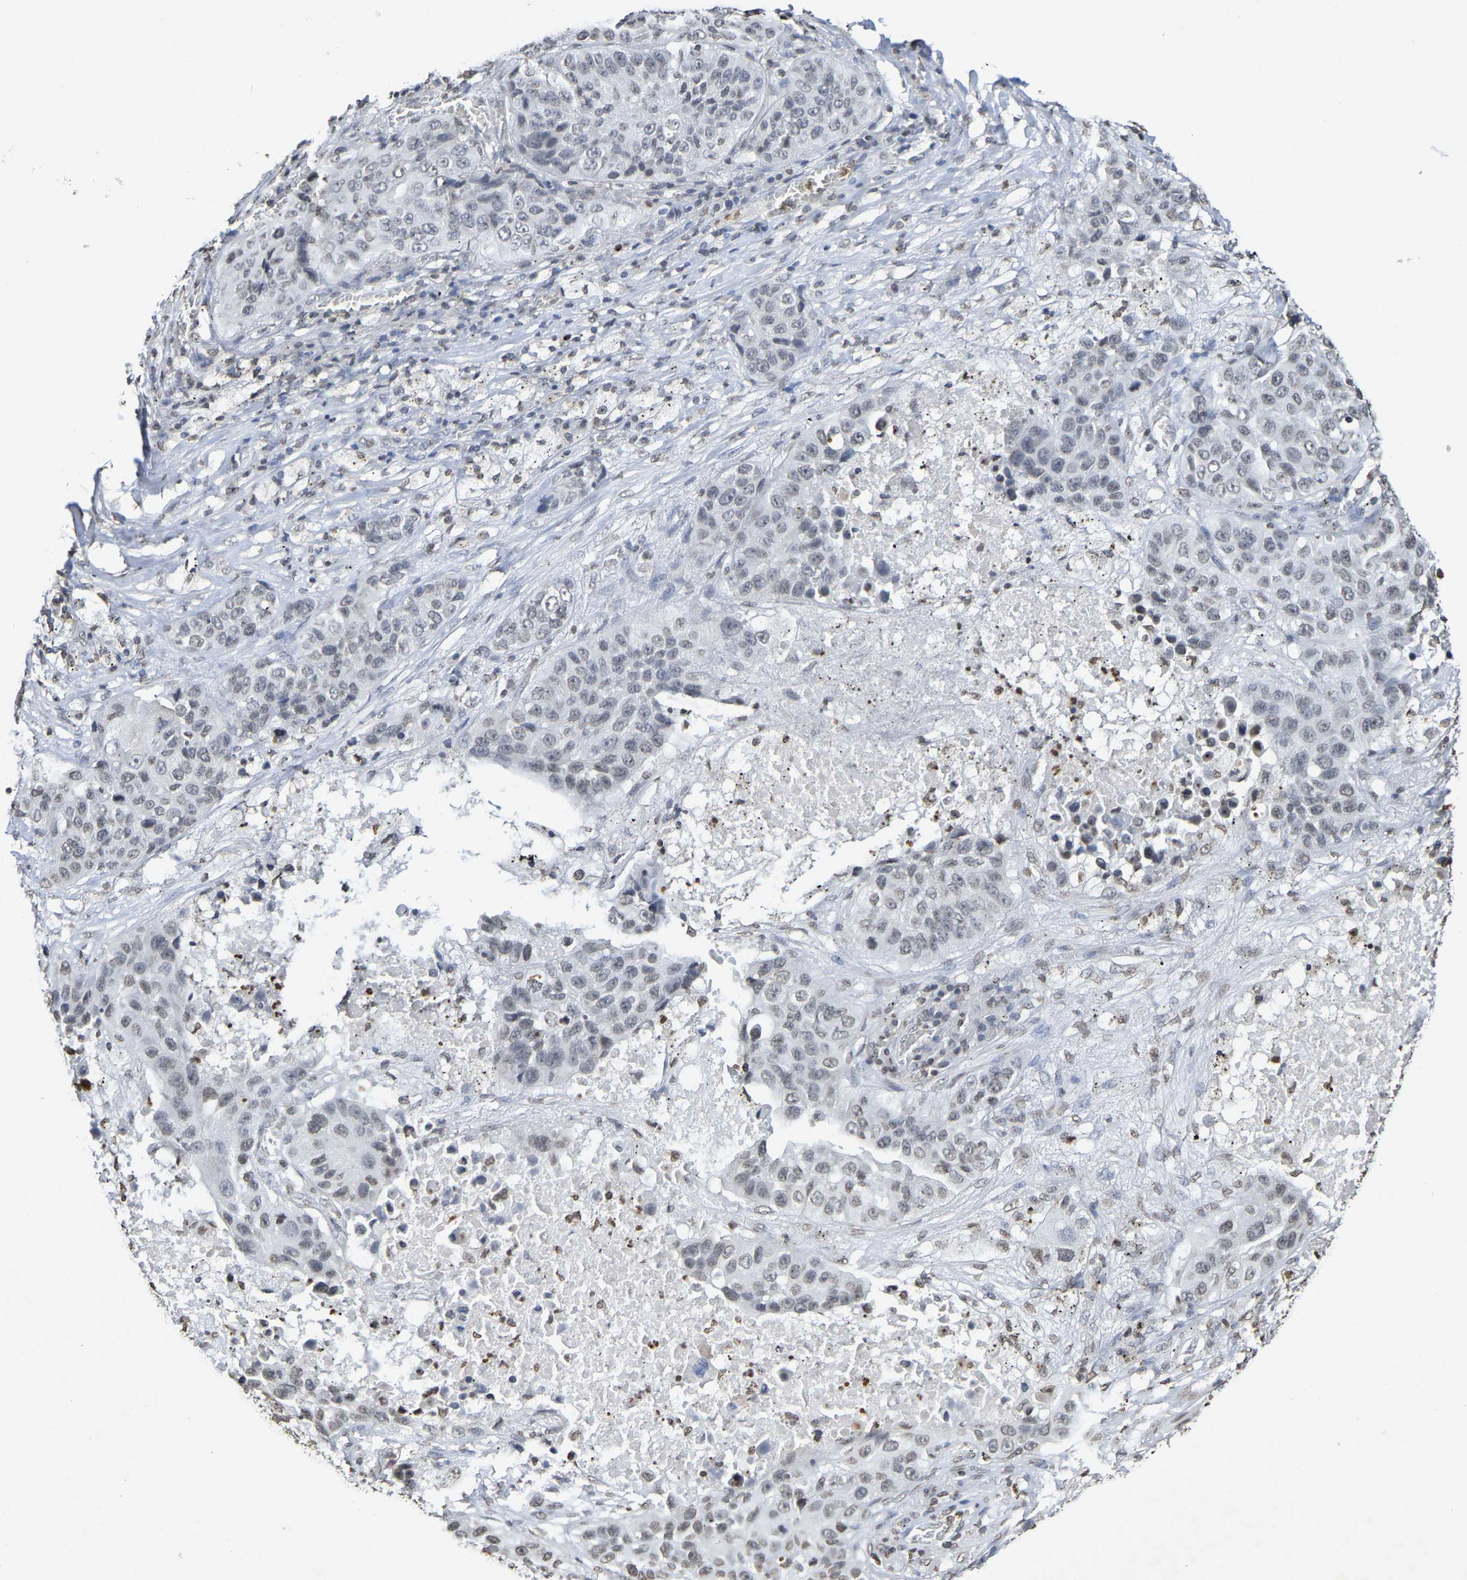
{"staining": {"intensity": "weak", "quantity": "<25%", "location": "nuclear"}, "tissue": "lung cancer", "cell_type": "Tumor cells", "image_type": "cancer", "snomed": [{"axis": "morphology", "description": "Squamous cell carcinoma, NOS"}, {"axis": "topography", "description": "Lung"}], "caption": "Human lung cancer stained for a protein using immunohistochemistry exhibits no staining in tumor cells.", "gene": "ATF4", "patient": {"sex": "male", "age": 57}}